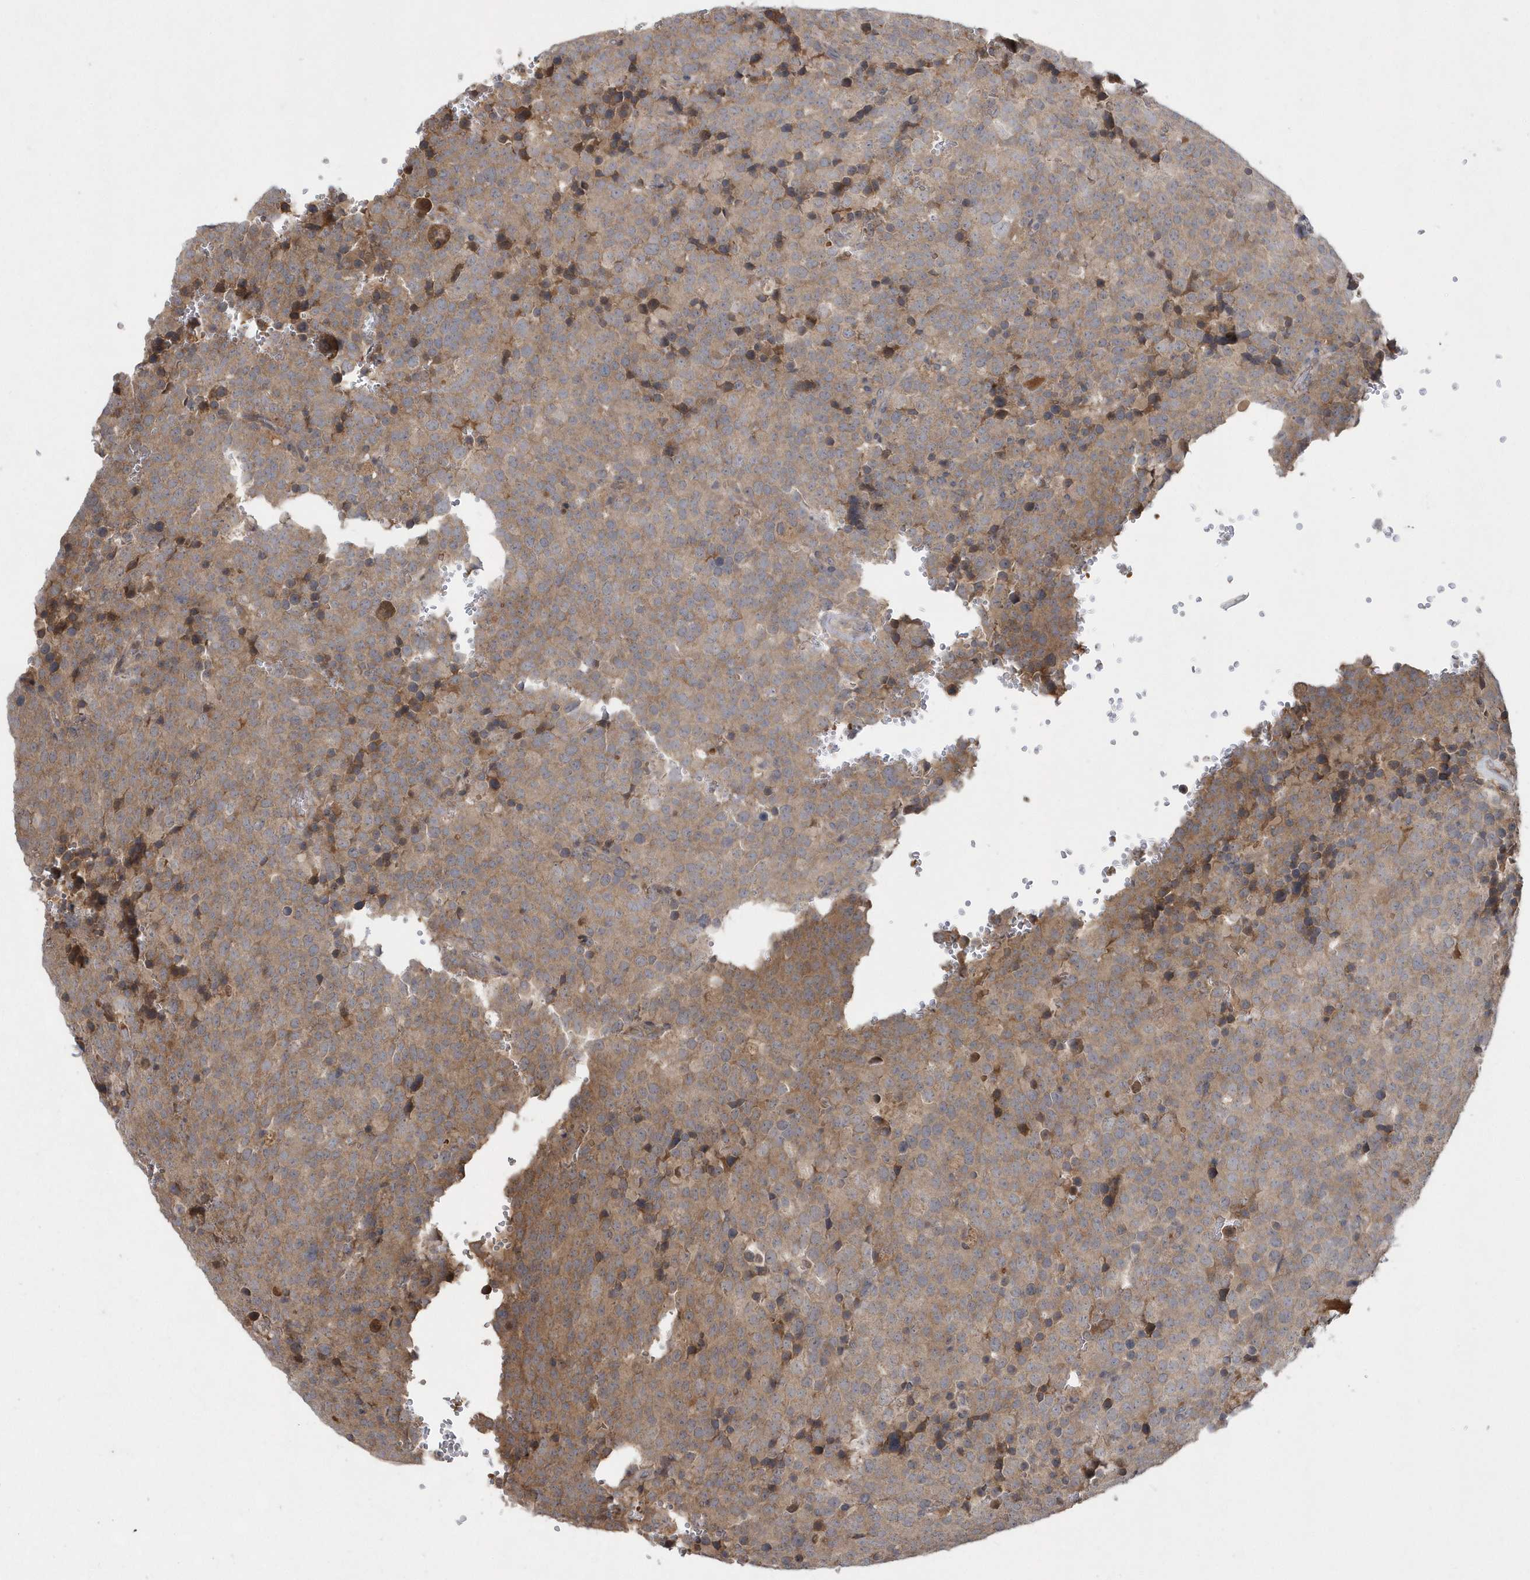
{"staining": {"intensity": "weak", "quantity": ">75%", "location": "cytoplasmic/membranous"}, "tissue": "testis cancer", "cell_type": "Tumor cells", "image_type": "cancer", "snomed": [{"axis": "morphology", "description": "Seminoma, NOS"}, {"axis": "topography", "description": "Testis"}], "caption": "A brown stain shows weak cytoplasmic/membranous expression of a protein in seminoma (testis) tumor cells.", "gene": "HMGCS1", "patient": {"sex": "male", "age": 71}}